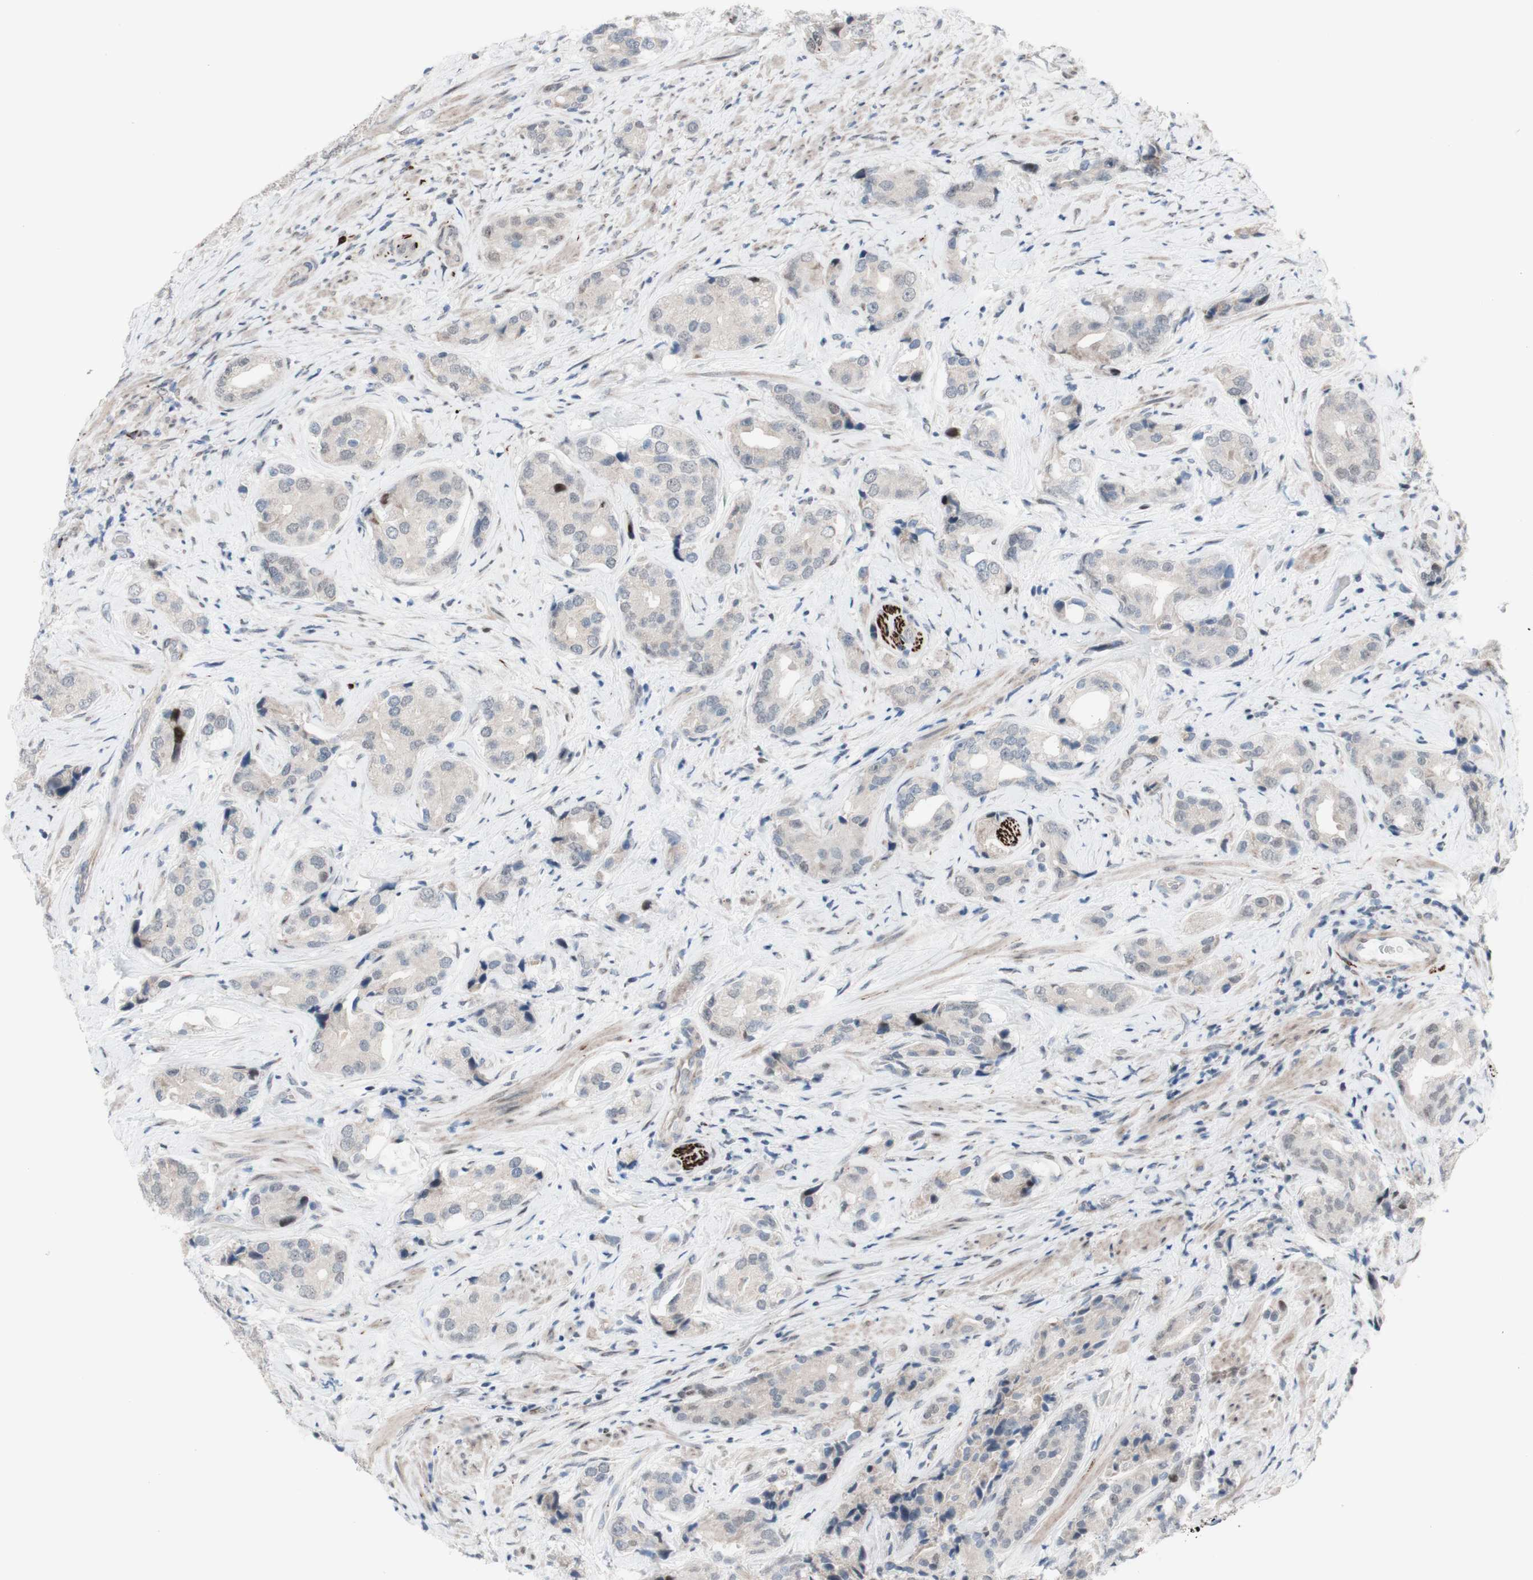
{"staining": {"intensity": "negative", "quantity": "none", "location": "none"}, "tissue": "prostate cancer", "cell_type": "Tumor cells", "image_type": "cancer", "snomed": [{"axis": "morphology", "description": "Adenocarcinoma, High grade"}, {"axis": "topography", "description": "Prostate"}], "caption": "This is a micrograph of immunohistochemistry staining of prostate cancer (adenocarcinoma (high-grade)), which shows no positivity in tumor cells.", "gene": "PHTF2", "patient": {"sex": "male", "age": 71}}